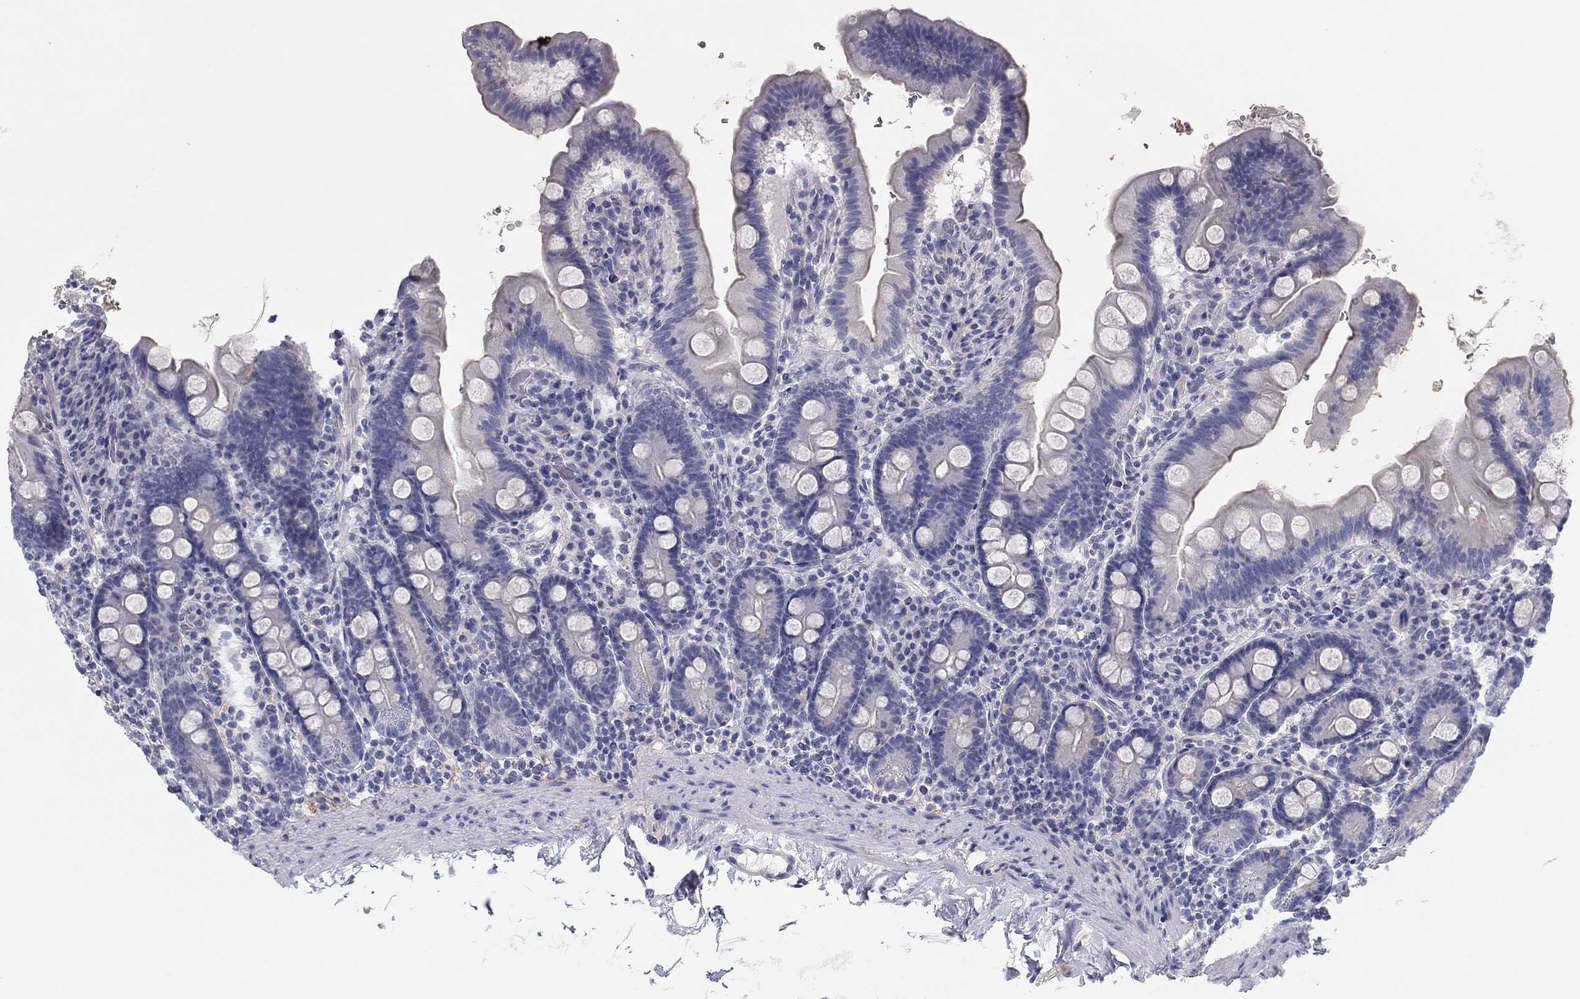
{"staining": {"intensity": "negative", "quantity": "none", "location": "none"}, "tissue": "duodenum", "cell_type": "Glandular cells", "image_type": "normal", "snomed": [{"axis": "morphology", "description": "Normal tissue, NOS"}, {"axis": "topography", "description": "Duodenum"}], "caption": "A high-resolution histopathology image shows IHC staining of normal duodenum, which shows no significant staining in glandular cells.", "gene": "SEPTIN3", "patient": {"sex": "male", "age": 59}}